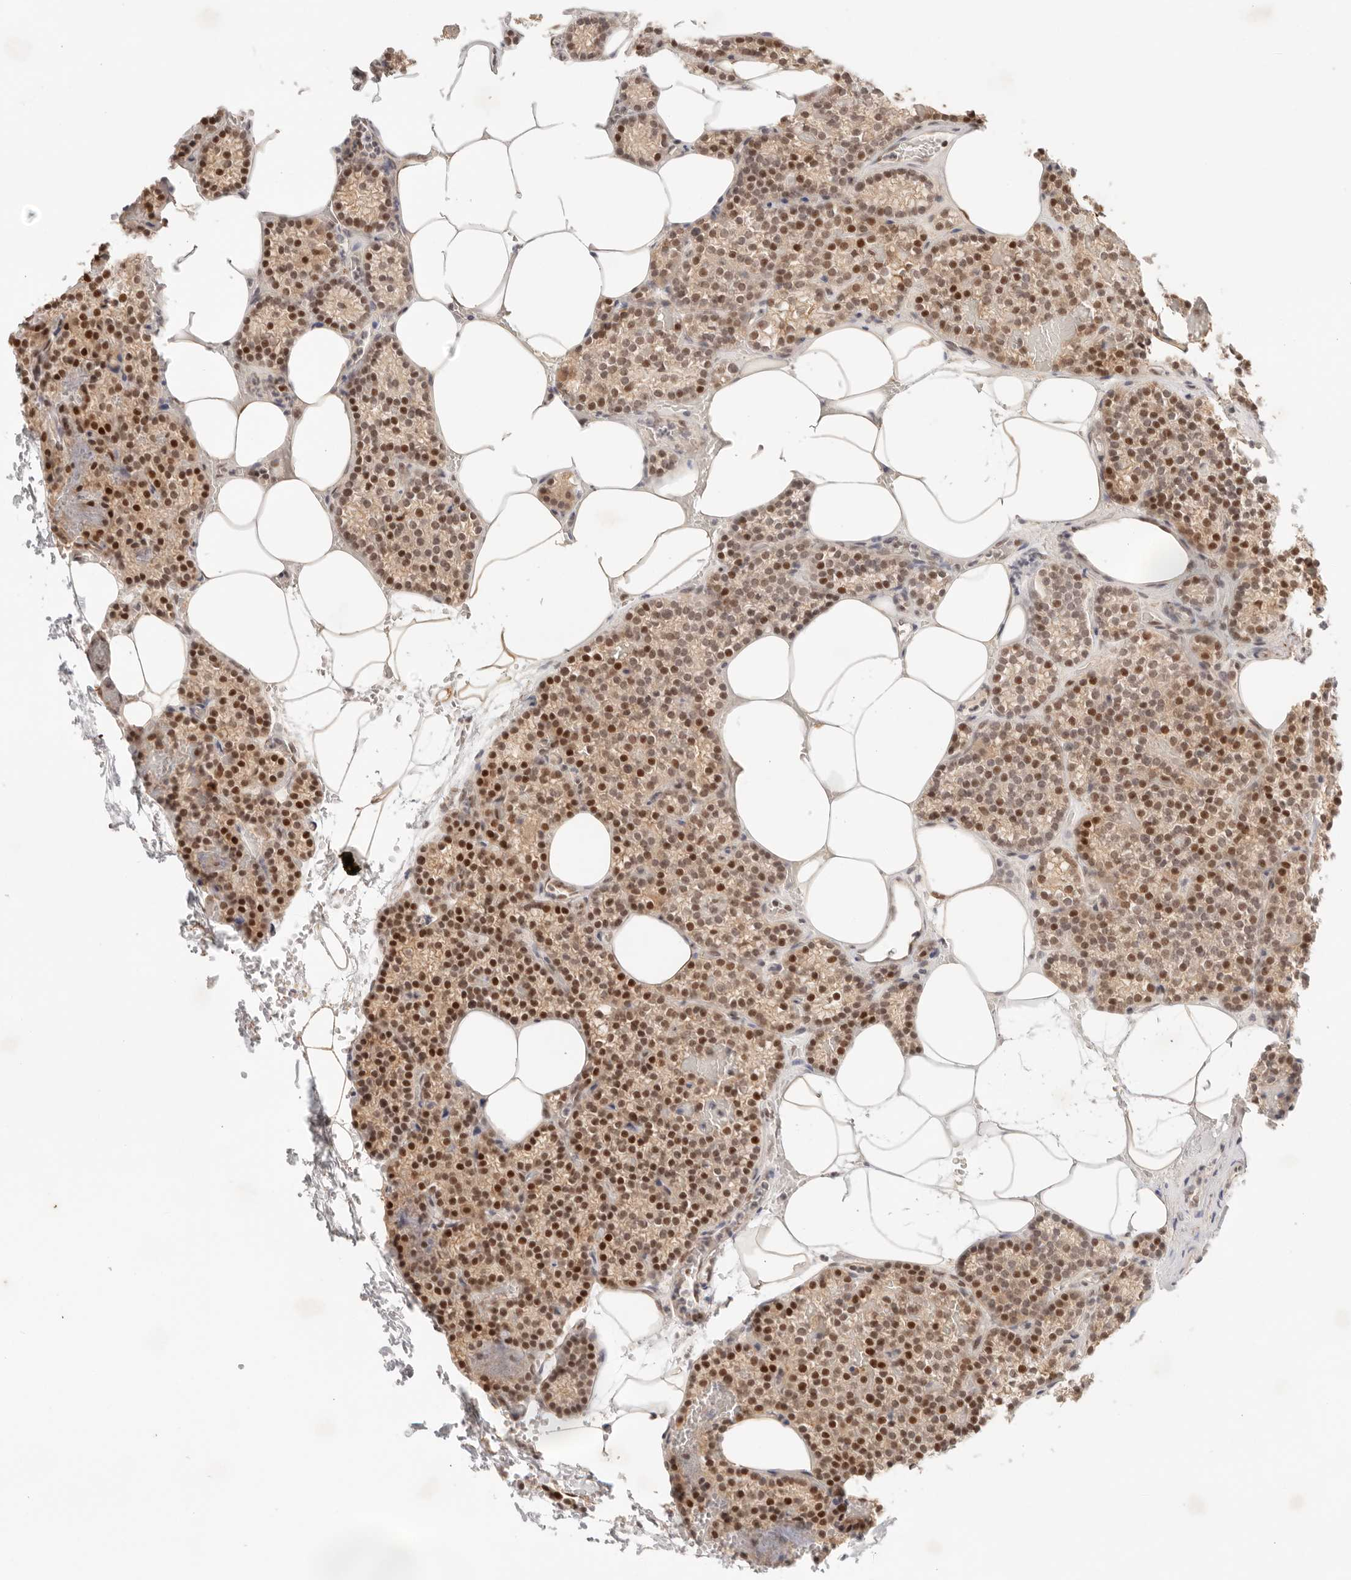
{"staining": {"intensity": "strong", "quantity": ">75%", "location": "nuclear"}, "tissue": "parathyroid gland", "cell_type": "Glandular cells", "image_type": "normal", "snomed": [{"axis": "morphology", "description": "Normal tissue, NOS"}, {"axis": "topography", "description": "Parathyroid gland"}], "caption": "IHC of unremarkable human parathyroid gland exhibits high levels of strong nuclear staining in about >75% of glandular cells.", "gene": "GTF2E2", "patient": {"sex": "male", "age": 58}}